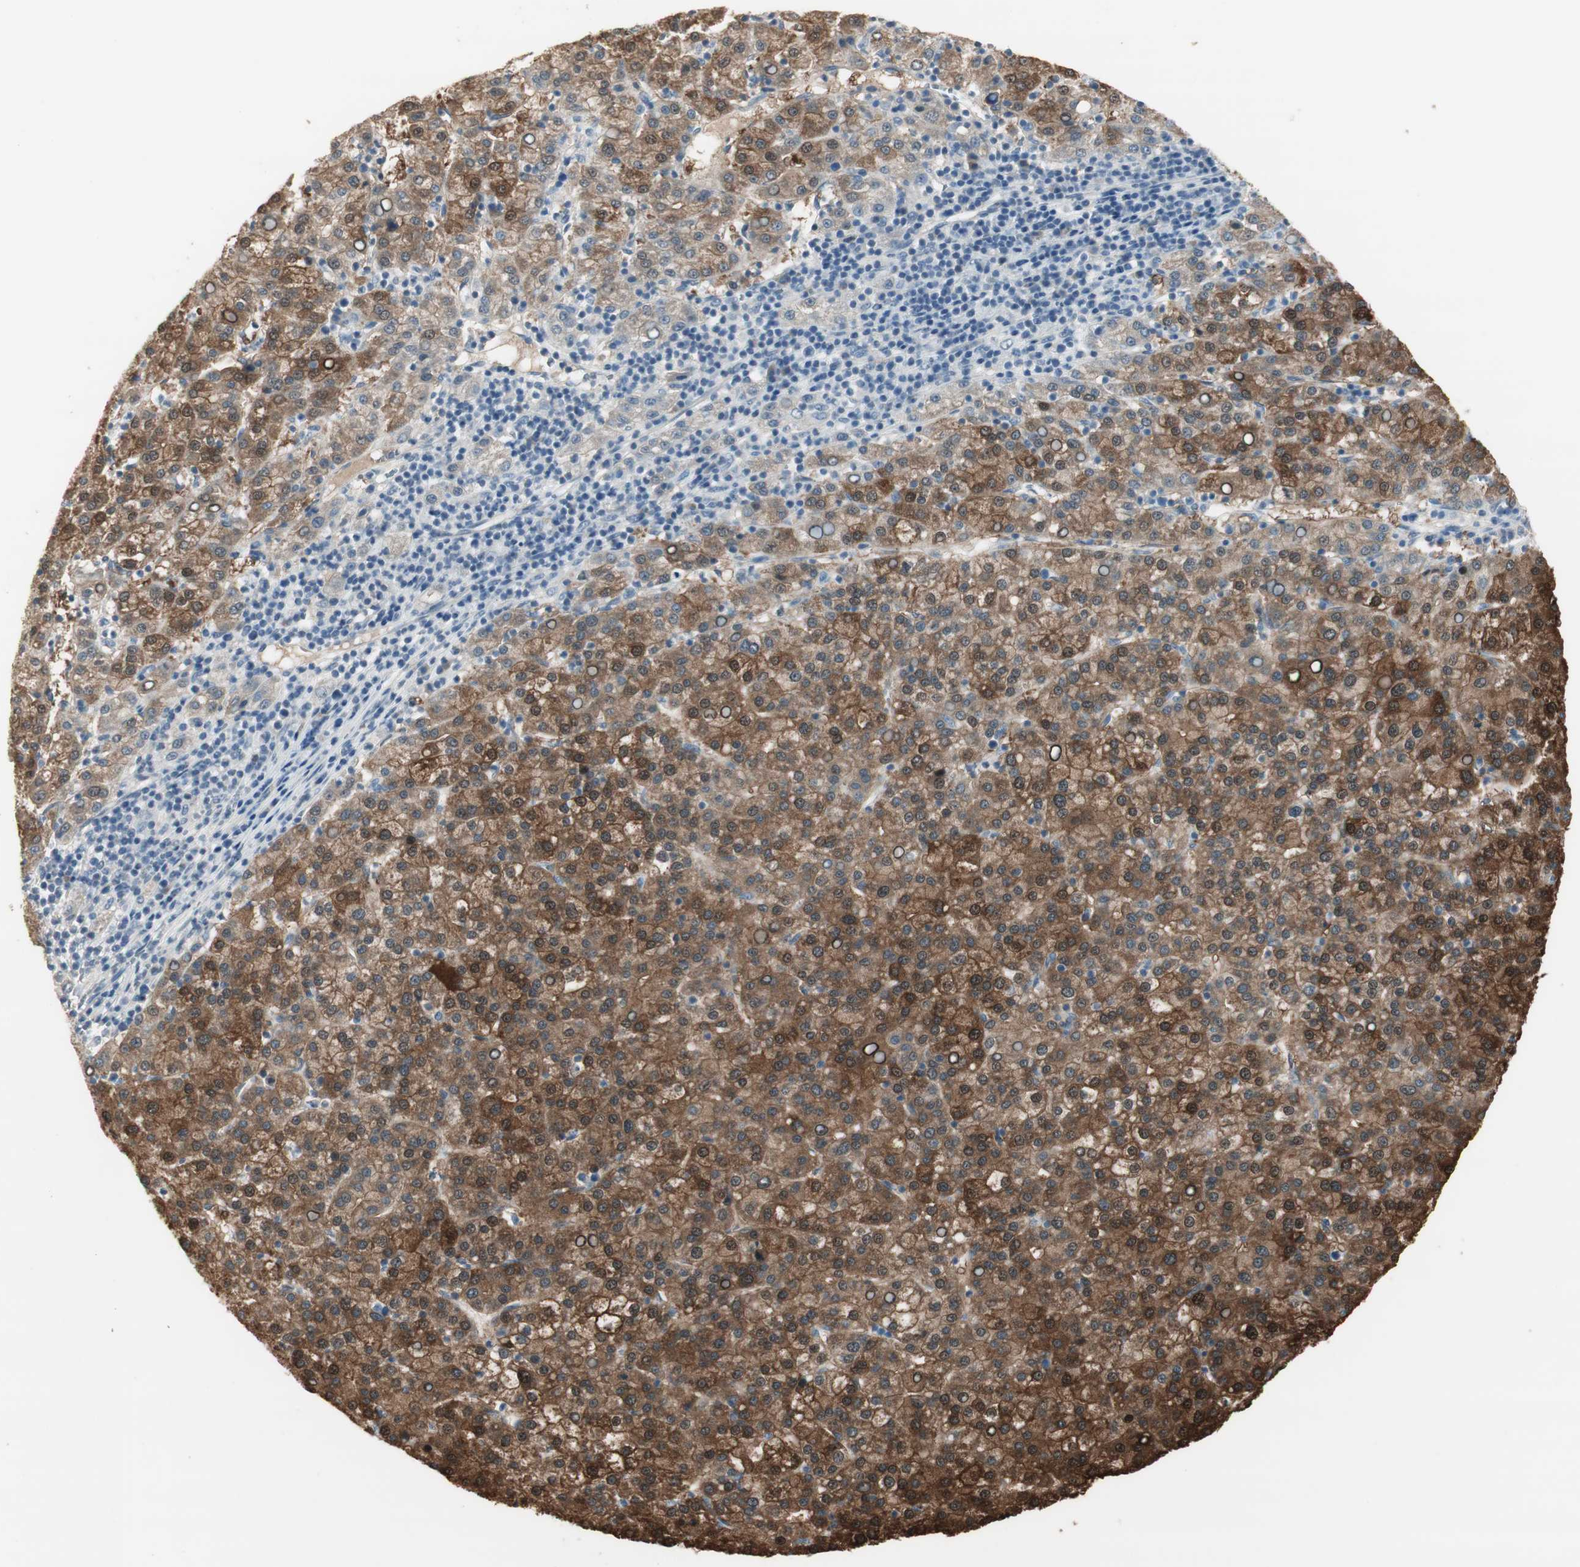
{"staining": {"intensity": "strong", "quantity": ">75%", "location": "cytoplasmic/membranous,nuclear"}, "tissue": "liver cancer", "cell_type": "Tumor cells", "image_type": "cancer", "snomed": [{"axis": "morphology", "description": "Carcinoma, Hepatocellular, NOS"}, {"axis": "topography", "description": "Liver"}], "caption": "Immunohistochemical staining of human liver hepatocellular carcinoma exhibits high levels of strong cytoplasmic/membranous and nuclear protein positivity in approximately >75% of tumor cells. (IHC, brightfield microscopy, high magnification).", "gene": "EVA1A", "patient": {"sex": "female", "age": 58}}